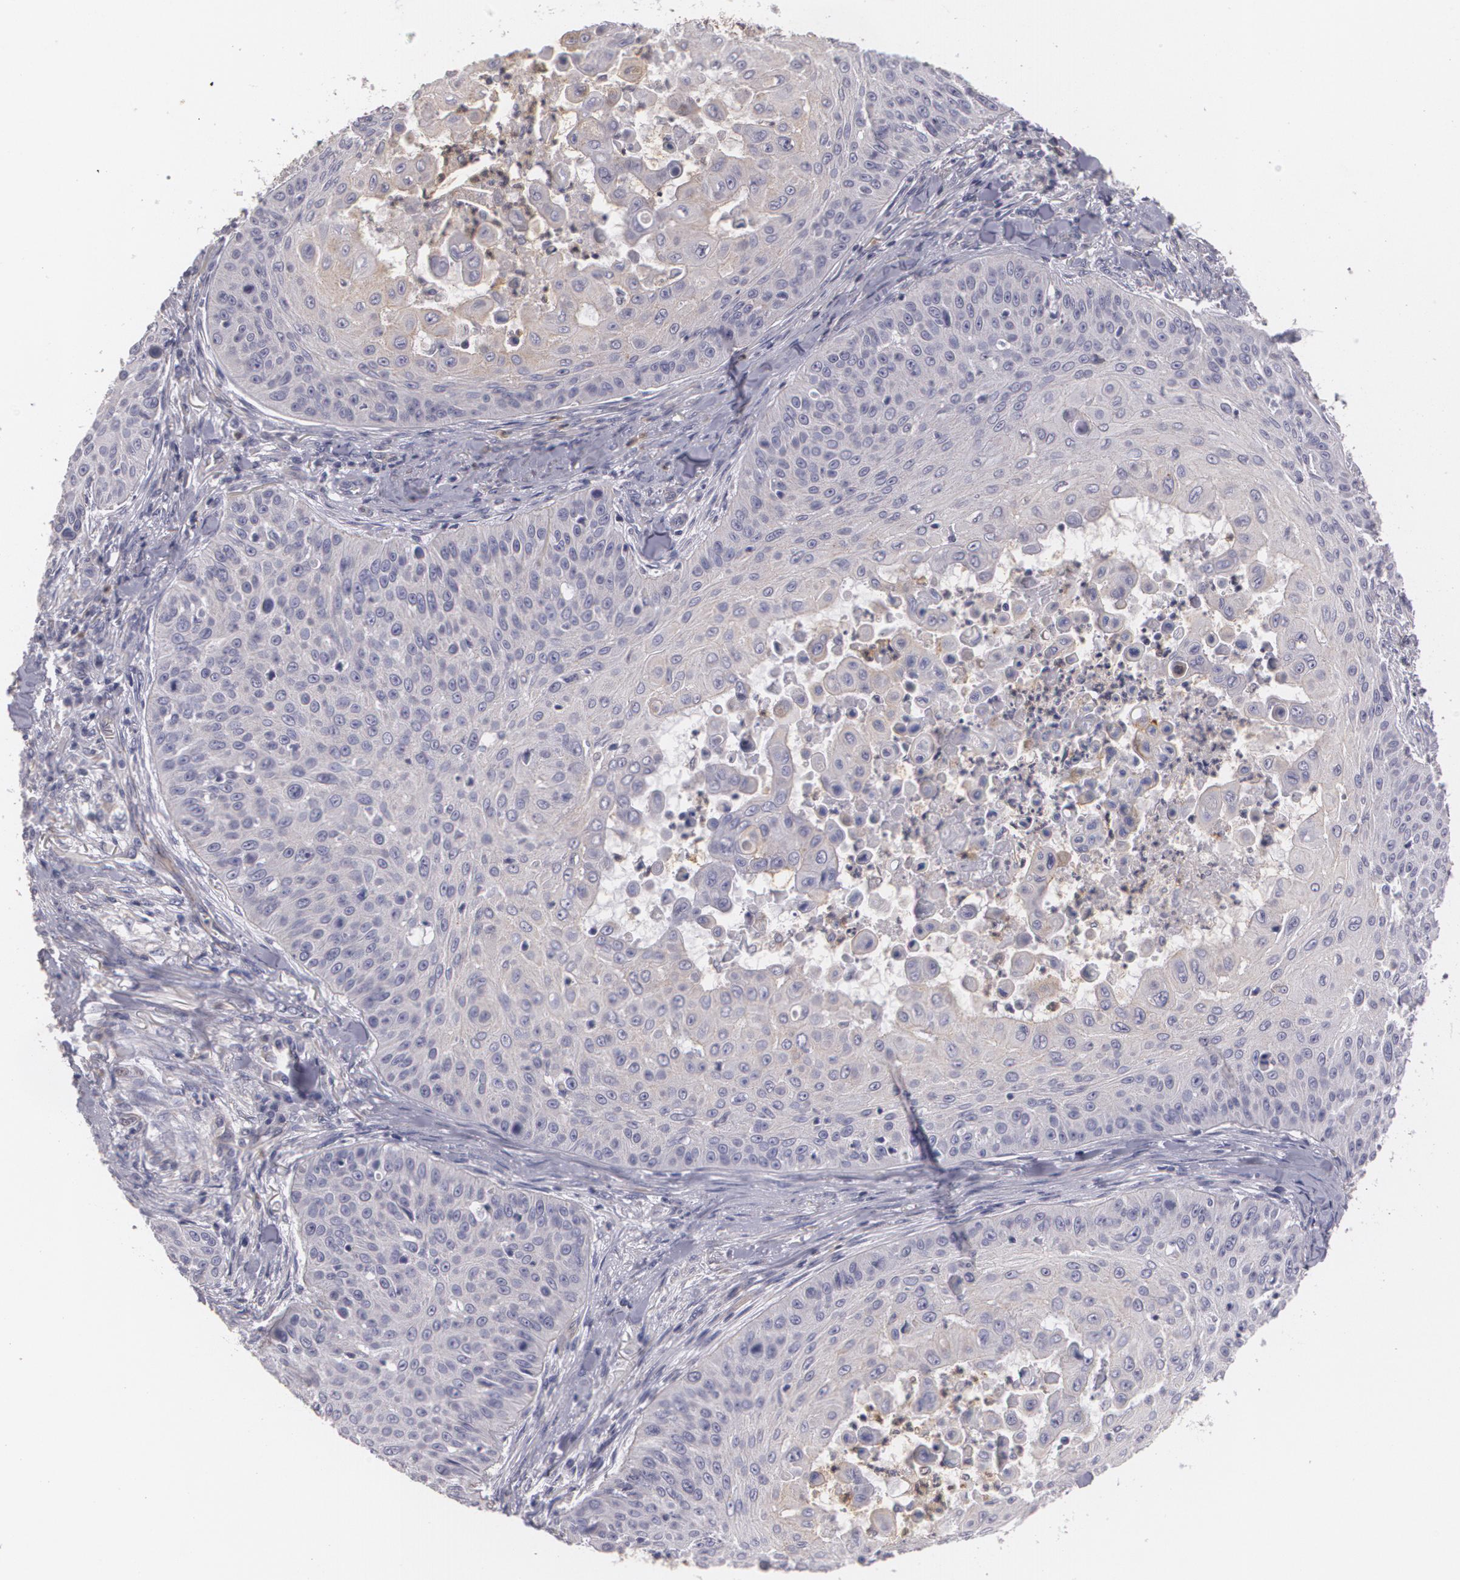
{"staining": {"intensity": "negative", "quantity": "none", "location": "none"}, "tissue": "skin cancer", "cell_type": "Tumor cells", "image_type": "cancer", "snomed": [{"axis": "morphology", "description": "Squamous cell carcinoma, NOS"}, {"axis": "topography", "description": "Skin"}], "caption": "Immunohistochemistry micrograph of neoplastic tissue: human skin cancer stained with DAB reveals no significant protein positivity in tumor cells.", "gene": "KCNA4", "patient": {"sex": "male", "age": 82}}